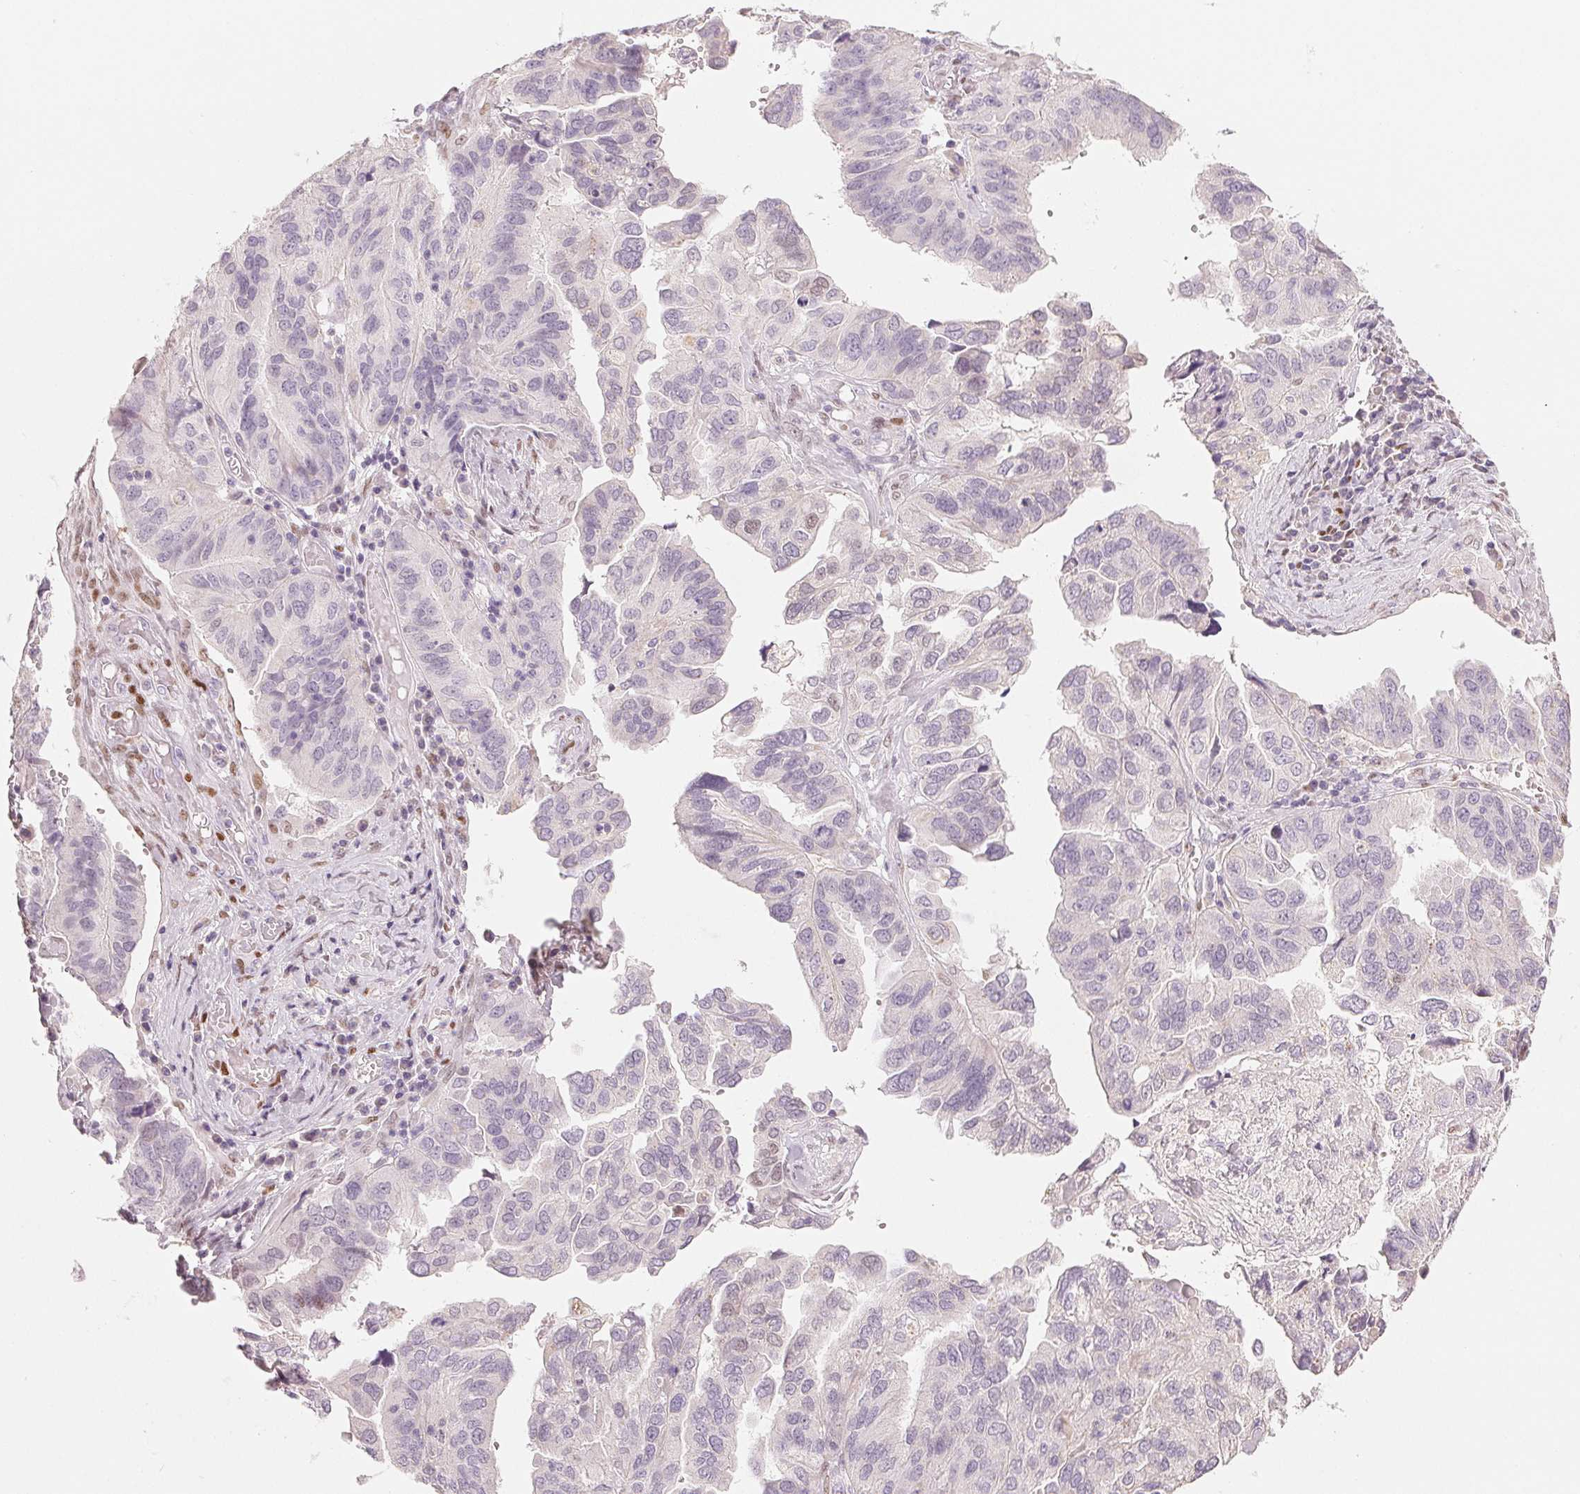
{"staining": {"intensity": "negative", "quantity": "none", "location": "none"}, "tissue": "ovarian cancer", "cell_type": "Tumor cells", "image_type": "cancer", "snomed": [{"axis": "morphology", "description": "Cystadenocarcinoma, serous, NOS"}, {"axis": "topography", "description": "Ovary"}], "caption": "Tumor cells show no significant protein positivity in ovarian serous cystadenocarcinoma.", "gene": "SMARCD3", "patient": {"sex": "female", "age": 79}}